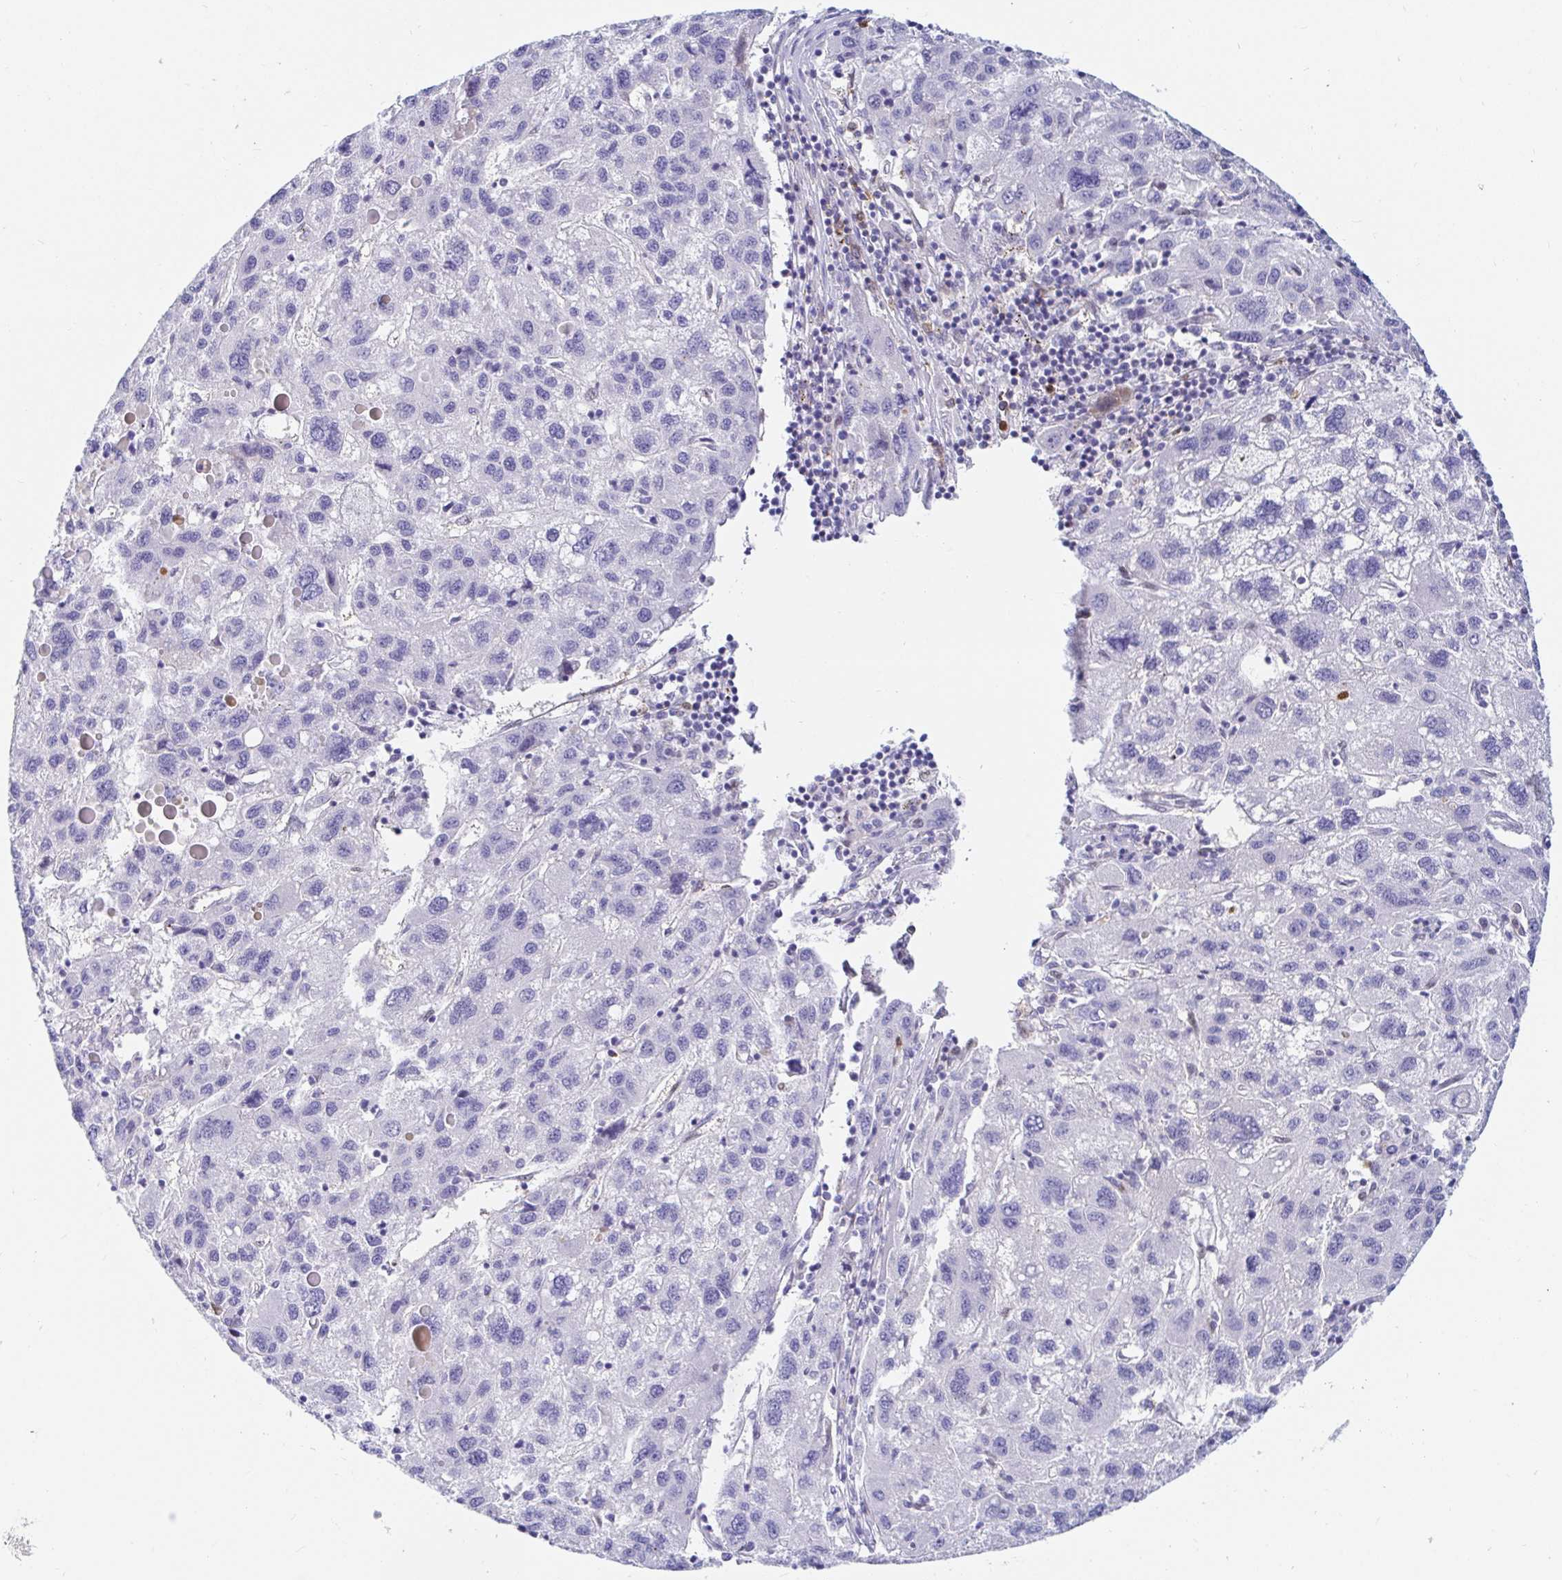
{"staining": {"intensity": "negative", "quantity": "none", "location": "none"}, "tissue": "liver cancer", "cell_type": "Tumor cells", "image_type": "cancer", "snomed": [{"axis": "morphology", "description": "Carcinoma, Hepatocellular, NOS"}, {"axis": "topography", "description": "Liver"}], "caption": "IHC photomicrograph of neoplastic tissue: liver hepatocellular carcinoma stained with DAB shows no significant protein expression in tumor cells. (DAB (3,3'-diaminobenzidine) immunohistochemistry with hematoxylin counter stain).", "gene": "HINFP", "patient": {"sex": "female", "age": 77}}